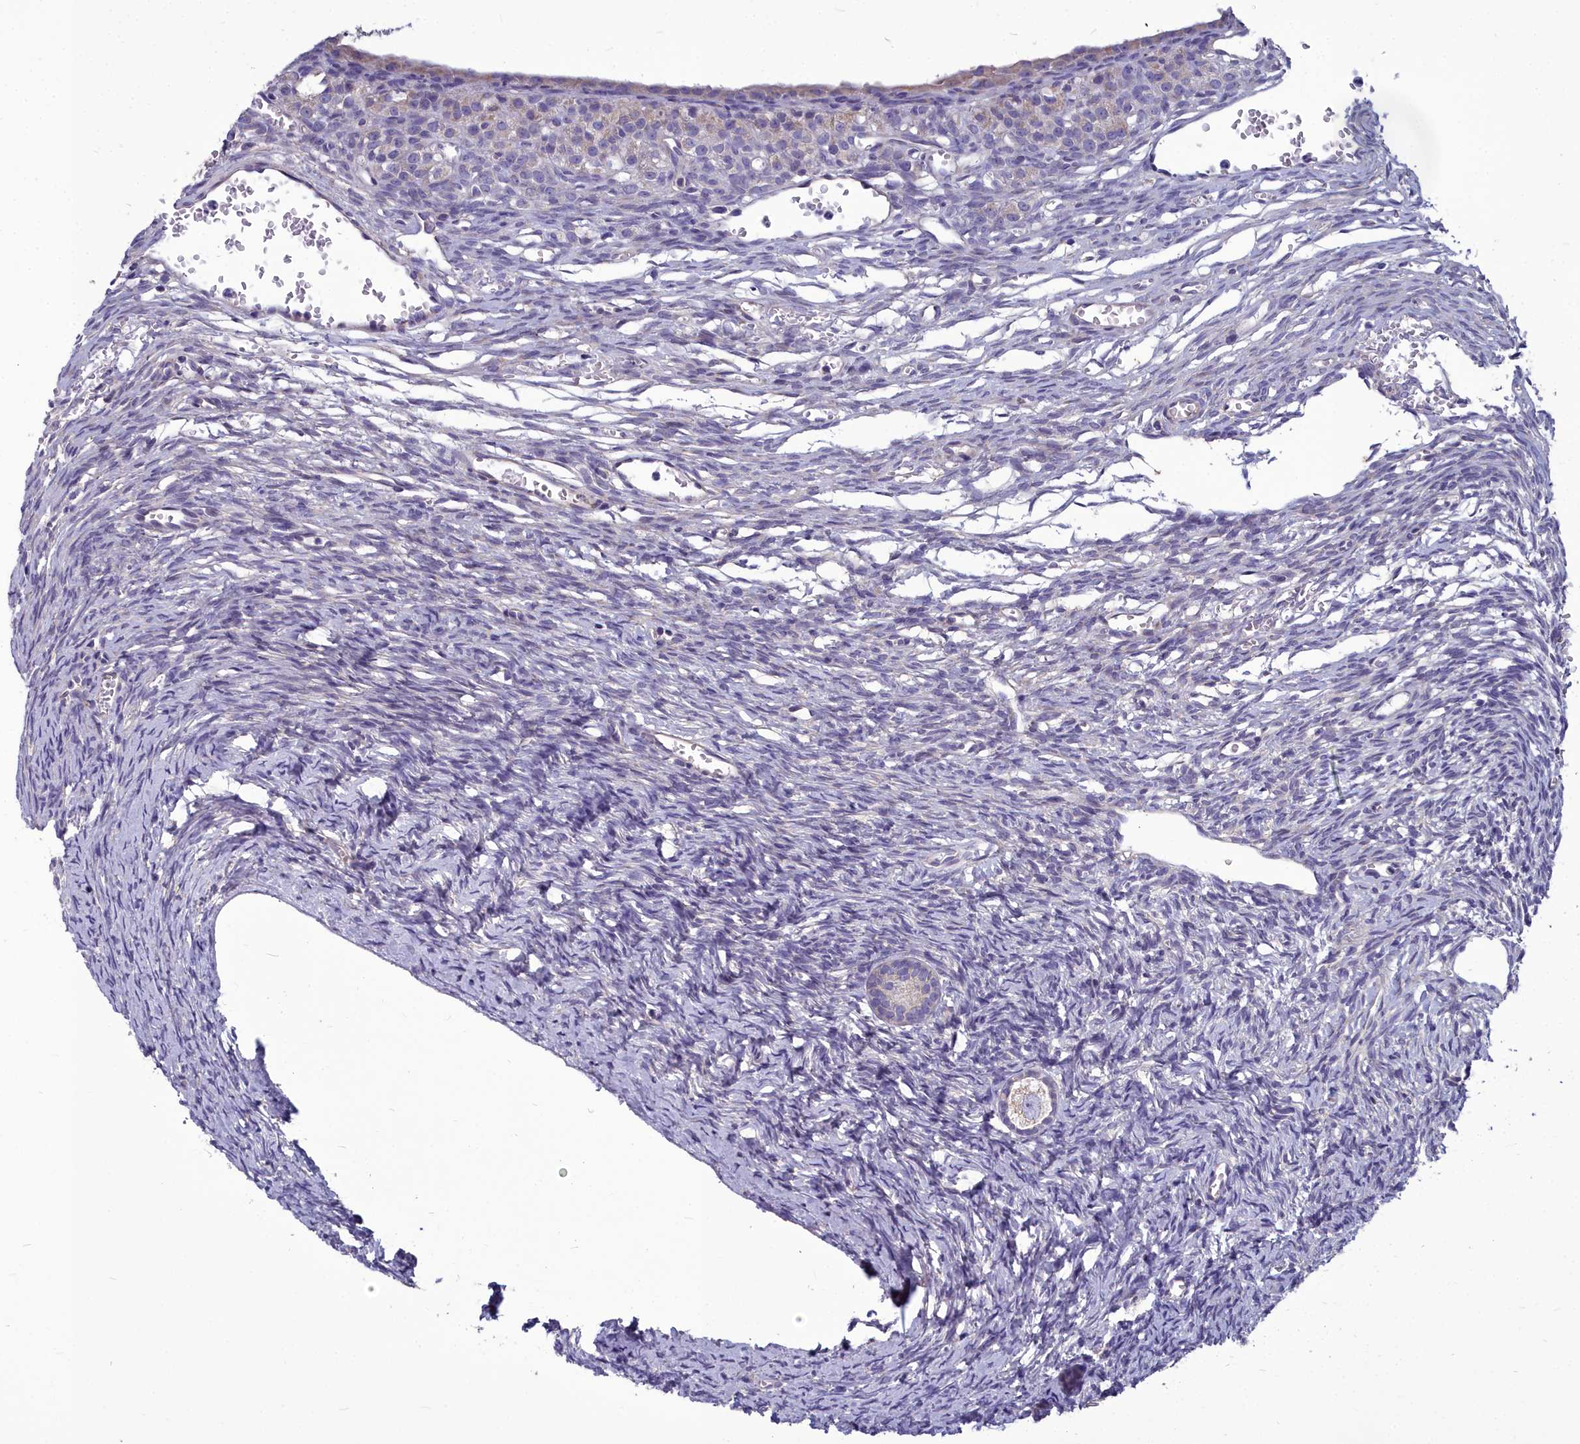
{"staining": {"intensity": "weak", "quantity": ">75%", "location": "cytoplasmic/membranous"}, "tissue": "ovary", "cell_type": "Follicle cells", "image_type": "normal", "snomed": [{"axis": "morphology", "description": "Normal tissue, NOS"}, {"axis": "topography", "description": "Ovary"}], "caption": "Immunohistochemical staining of benign human ovary exhibits >75% levels of weak cytoplasmic/membranous protein expression in about >75% of follicle cells.", "gene": "COX20", "patient": {"sex": "female", "age": 39}}